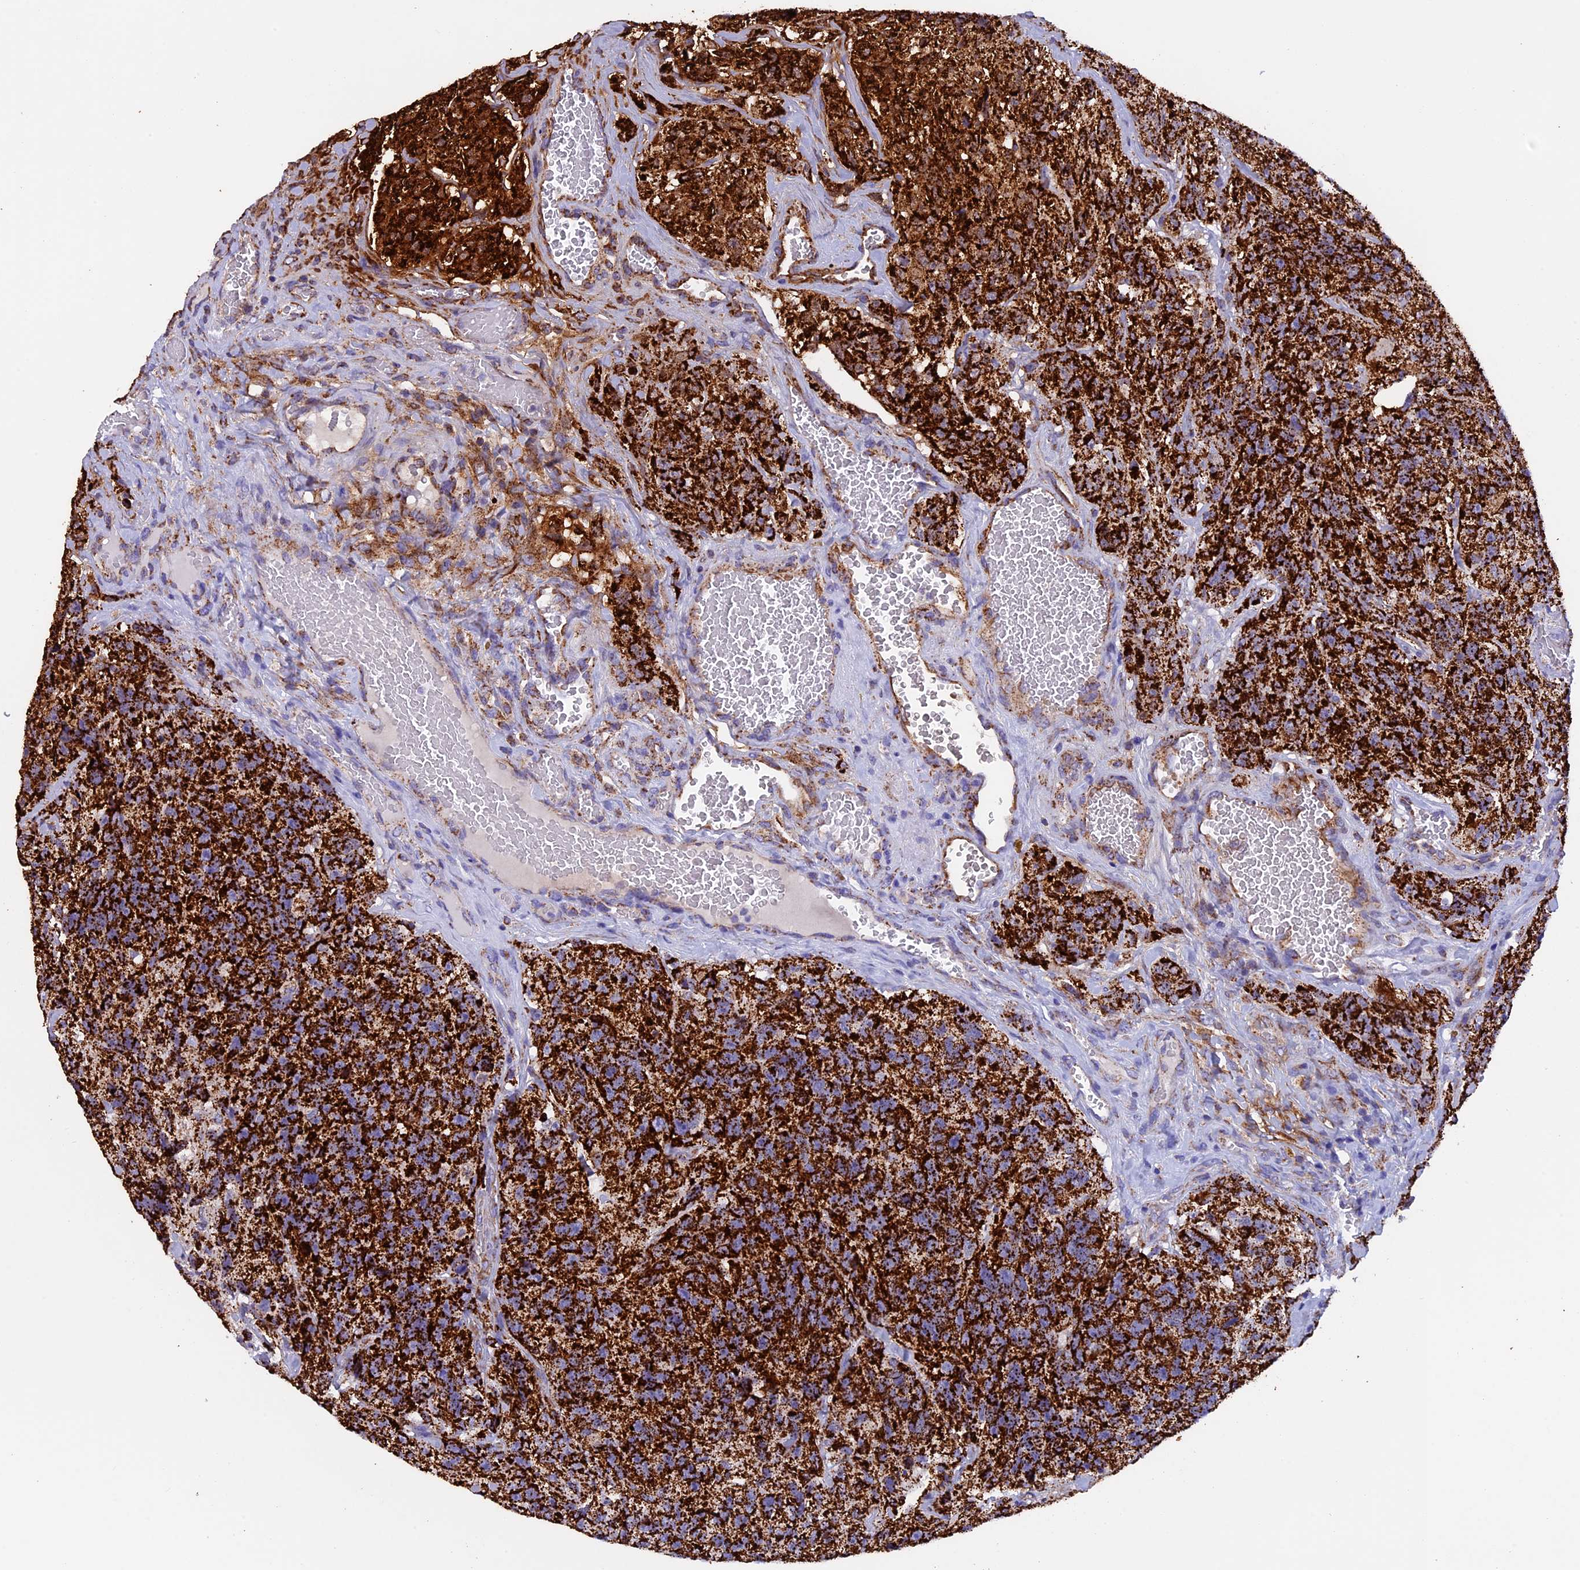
{"staining": {"intensity": "strong", "quantity": ">75%", "location": "cytoplasmic/membranous"}, "tissue": "glioma", "cell_type": "Tumor cells", "image_type": "cancer", "snomed": [{"axis": "morphology", "description": "Glioma, malignant, High grade"}, {"axis": "topography", "description": "Brain"}], "caption": "Immunohistochemical staining of human glioma reveals high levels of strong cytoplasmic/membranous positivity in about >75% of tumor cells.", "gene": "SLC8B1", "patient": {"sex": "male", "age": 69}}